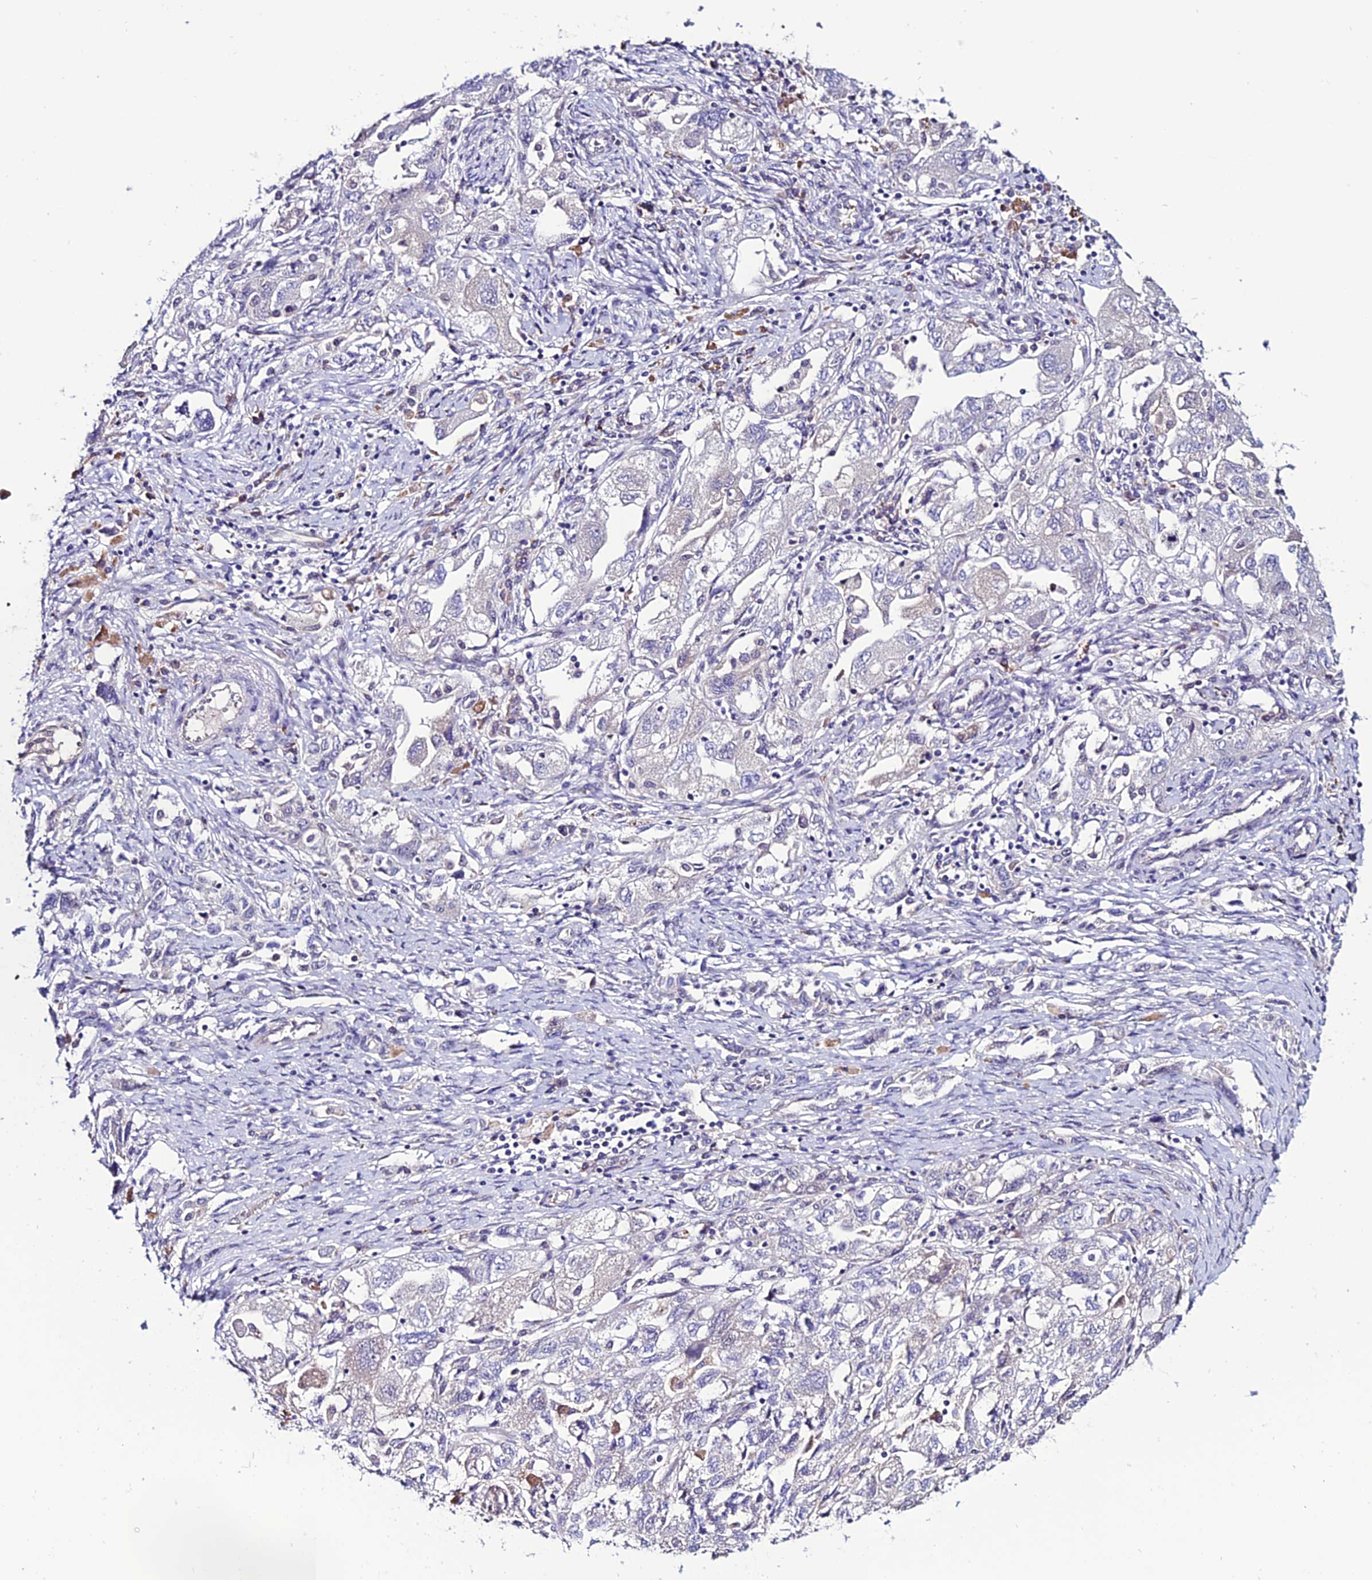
{"staining": {"intensity": "negative", "quantity": "none", "location": "none"}, "tissue": "ovarian cancer", "cell_type": "Tumor cells", "image_type": "cancer", "snomed": [{"axis": "morphology", "description": "Carcinoma, NOS"}, {"axis": "morphology", "description": "Cystadenocarcinoma, serous, NOS"}, {"axis": "topography", "description": "Ovary"}], "caption": "Serous cystadenocarcinoma (ovarian) was stained to show a protein in brown. There is no significant expression in tumor cells.", "gene": "FZD8", "patient": {"sex": "female", "age": 69}}